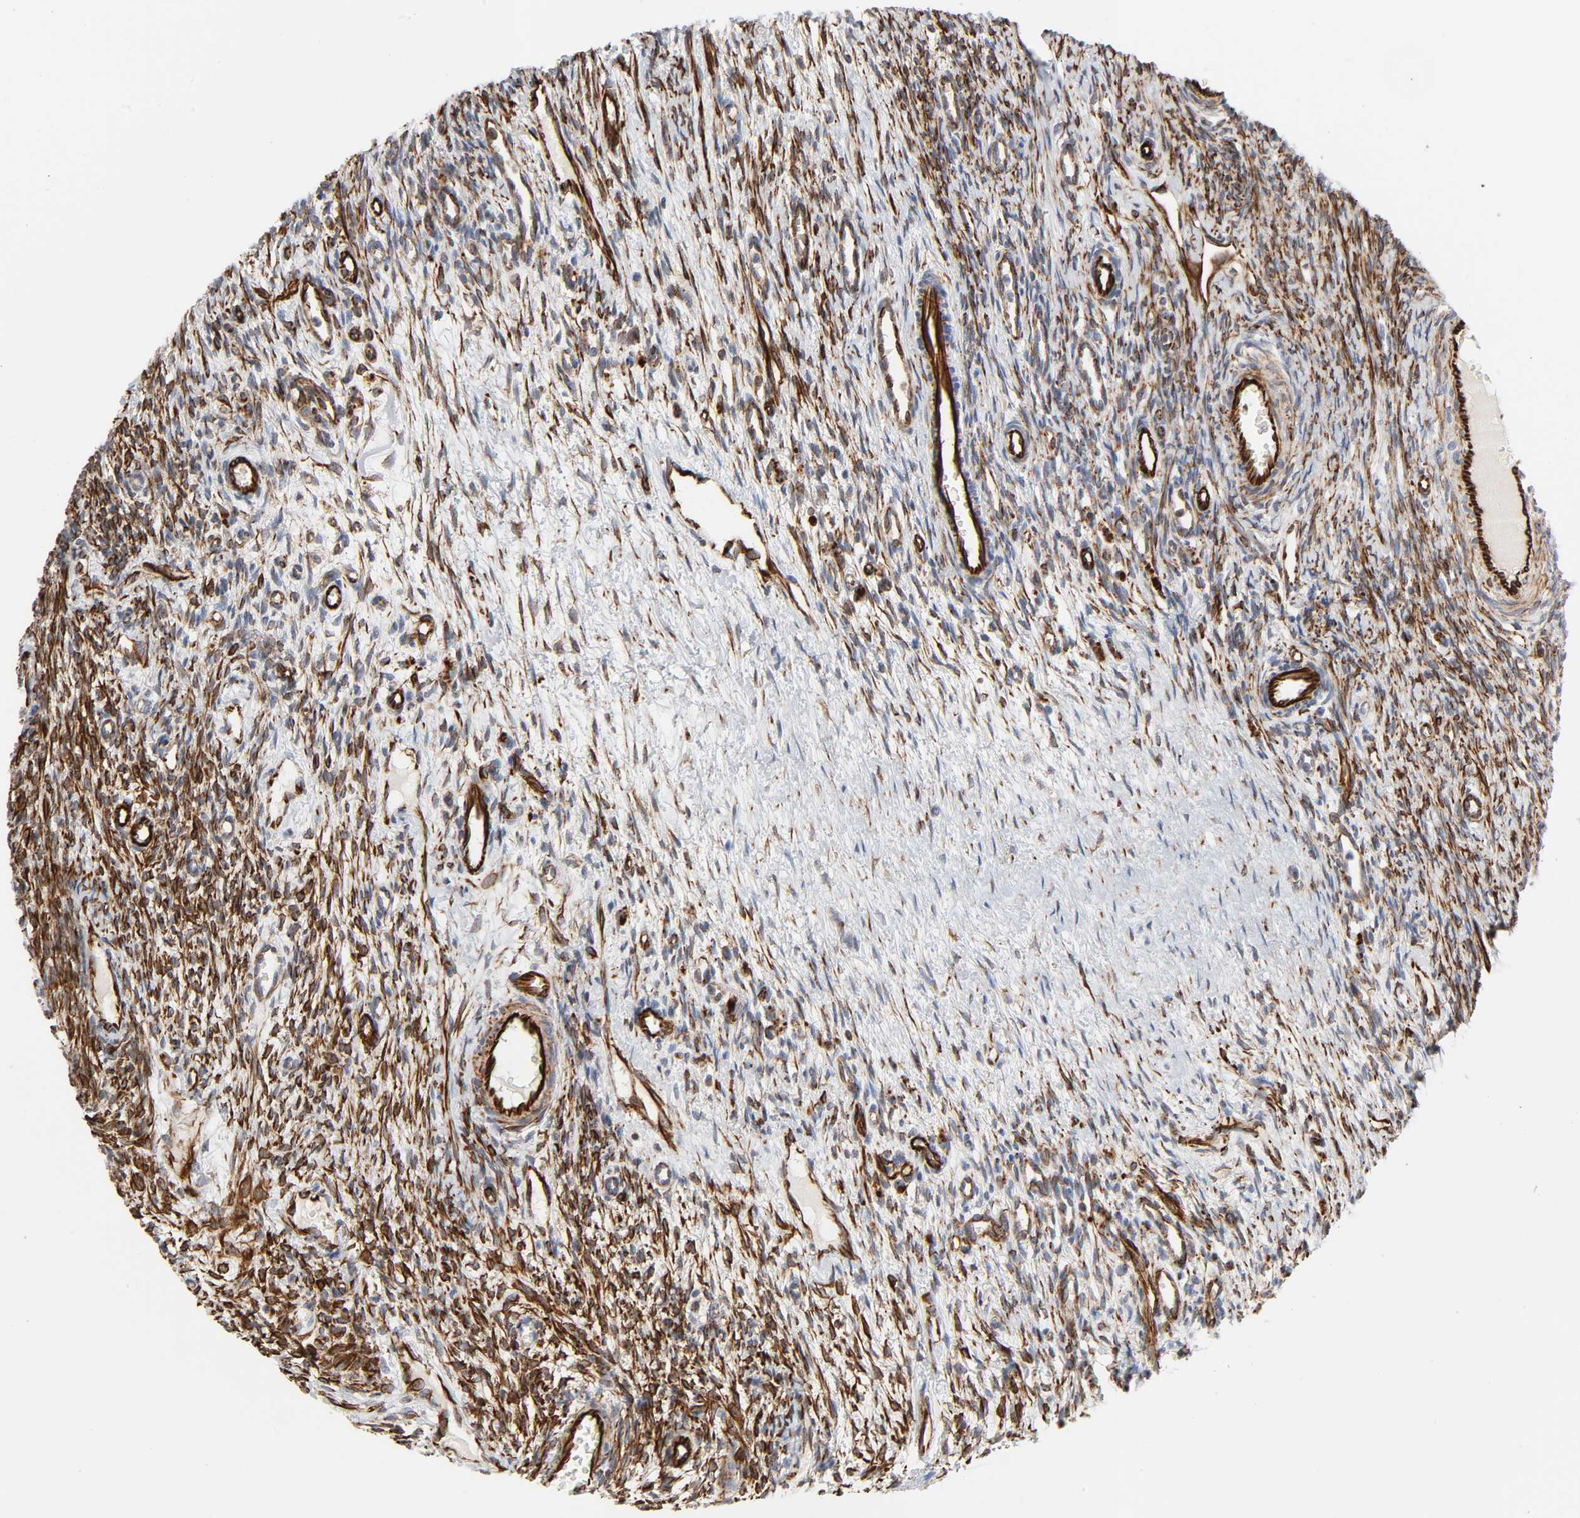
{"staining": {"intensity": "moderate", "quantity": ">75%", "location": "cytoplasmic/membranous"}, "tissue": "ovary", "cell_type": "Ovarian stroma cells", "image_type": "normal", "snomed": [{"axis": "morphology", "description": "Normal tissue, NOS"}, {"axis": "topography", "description": "Ovary"}], "caption": "Immunohistochemistry (IHC) of normal human ovary demonstrates medium levels of moderate cytoplasmic/membranous positivity in about >75% of ovarian stroma cells. The staining was performed using DAB (3,3'-diaminobenzidine), with brown indicating positive protein expression. Nuclei are stained blue with hematoxylin.", "gene": "FAM118A", "patient": {"sex": "female", "age": 33}}